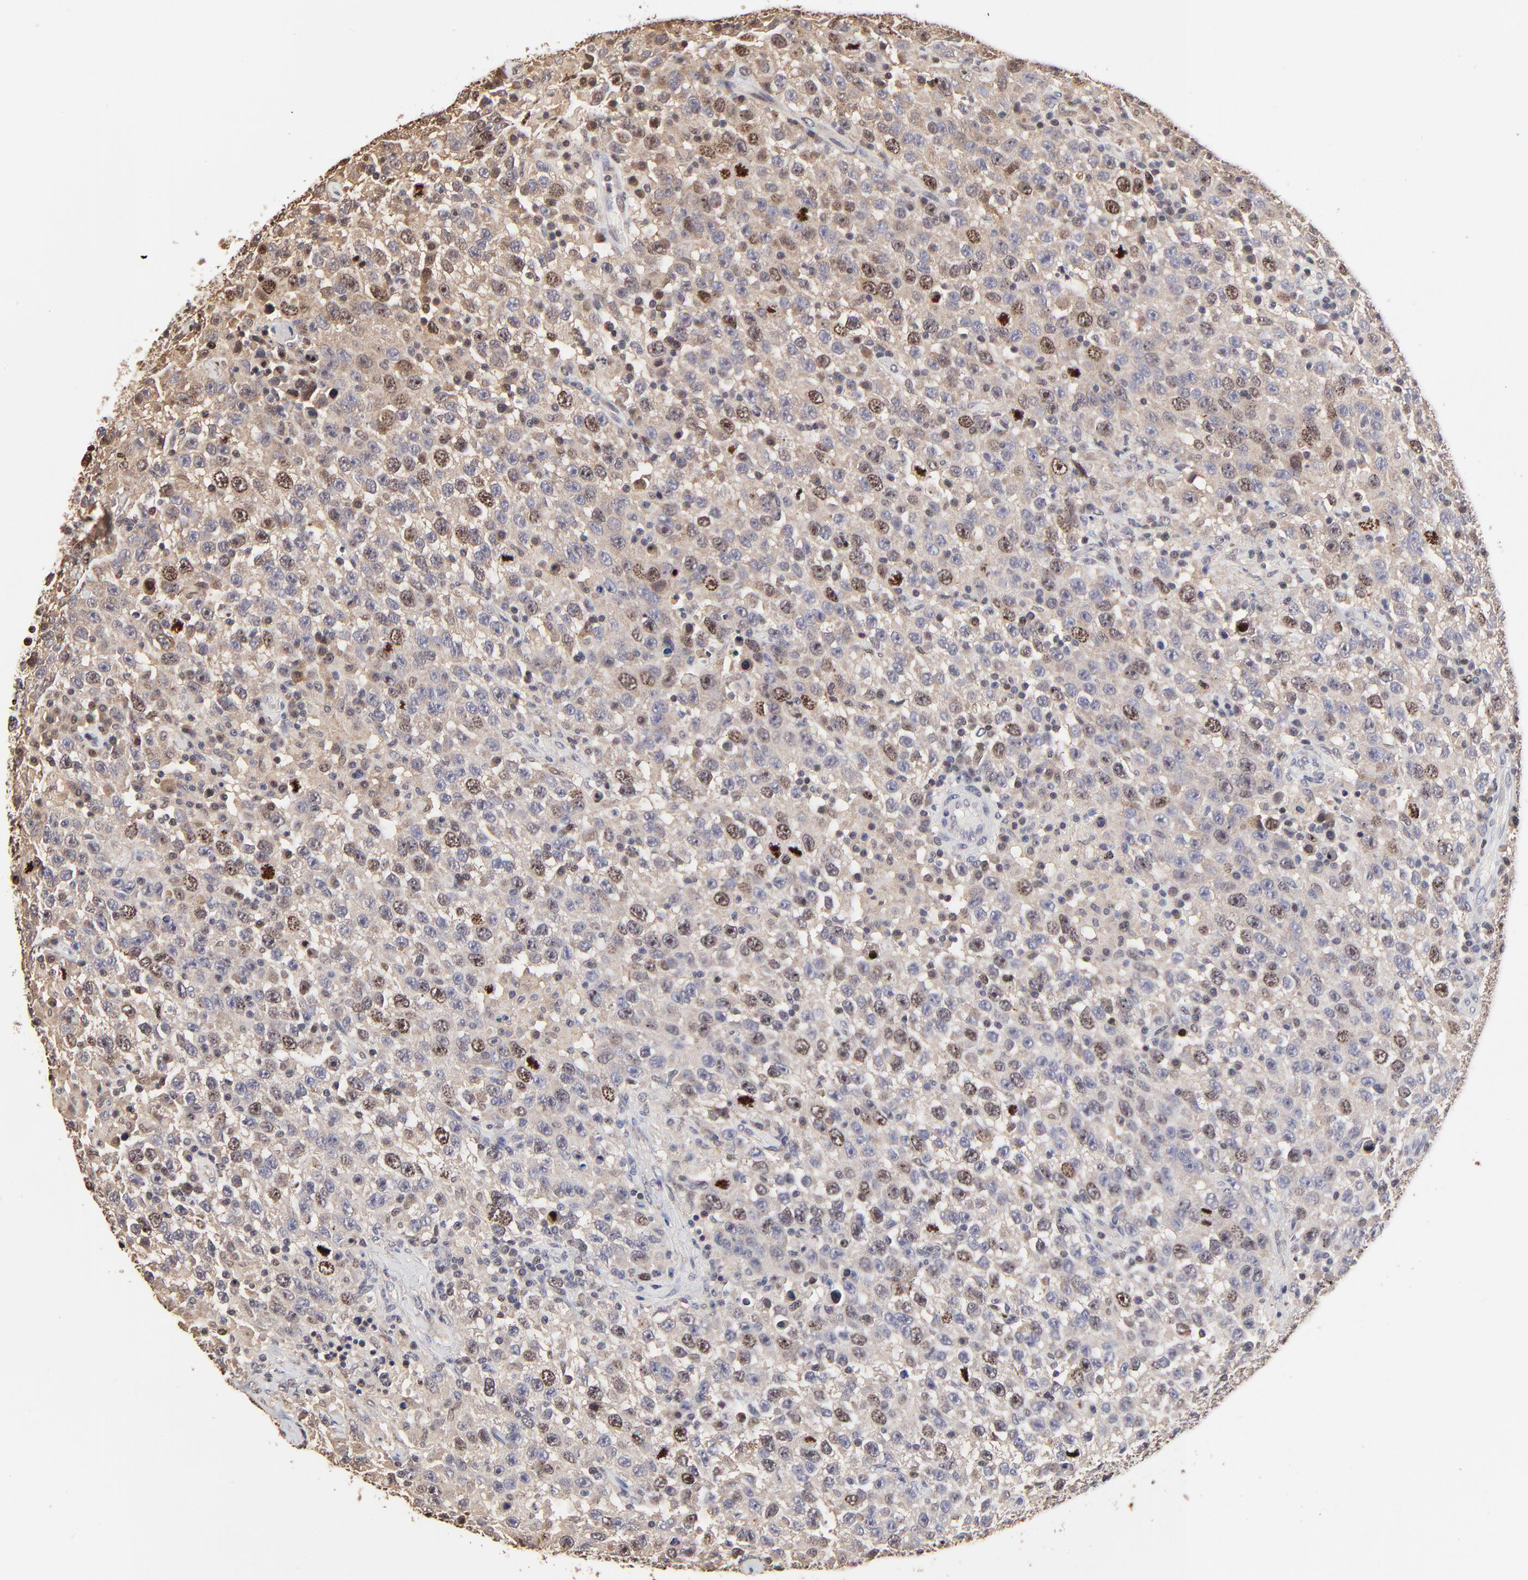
{"staining": {"intensity": "moderate", "quantity": "25%-75%", "location": "nuclear"}, "tissue": "testis cancer", "cell_type": "Tumor cells", "image_type": "cancer", "snomed": [{"axis": "morphology", "description": "Seminoma, NOS"}, {"axis": "topography", "description": "Testis"}], "caption": "Immunohistochemical staining of human testis cancer demonstrates medium levels of moderate nuclear positivity in approximately 25%-75% of tumor cells.", "gene": "BIRC5", "patient": {"sex": "male", "age": 41}}